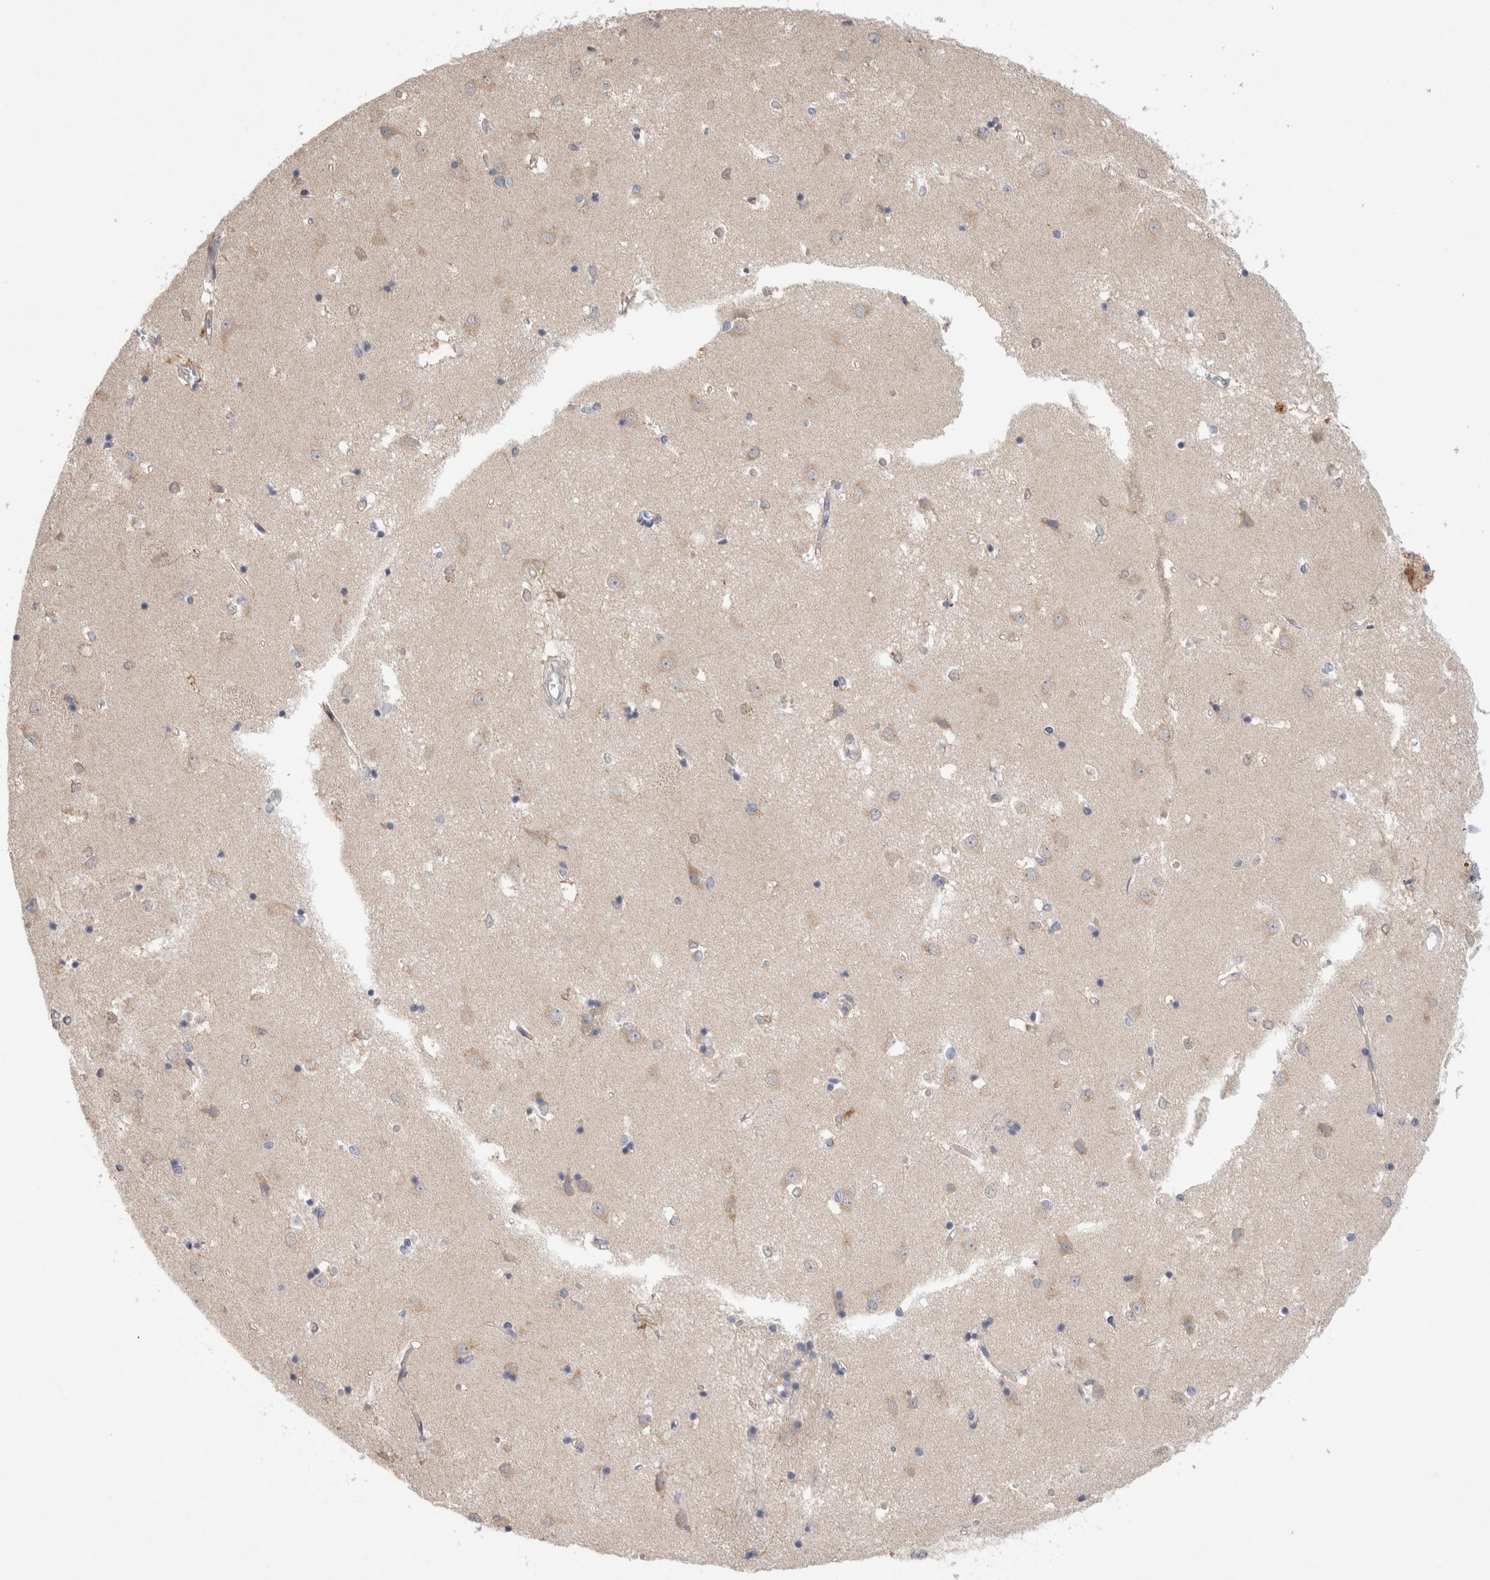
{"staining": {"intensity": "weak", "quantity": "25%-75%", "location": "cytoplasmic/membranous"}, "tissue": "caudate", "cell_type": "Glial cells", "image_type": "normal", "snomed": [{"axis": "morphology", "description": "Normal tissue, NOS"}, {"axis": "topography", "description": "Lateral ventricle wall"}], "caption": "DAB immunohistochemical staining of unremarkable caudate exhibits weak cytoplasmic/membranous protein positivity in approximately 25%-75% of glial cells. (IHC, brightfield microscopy, high magnification).", "gene": "IFT74", "patient": {"sex": "male", "age": 45}}